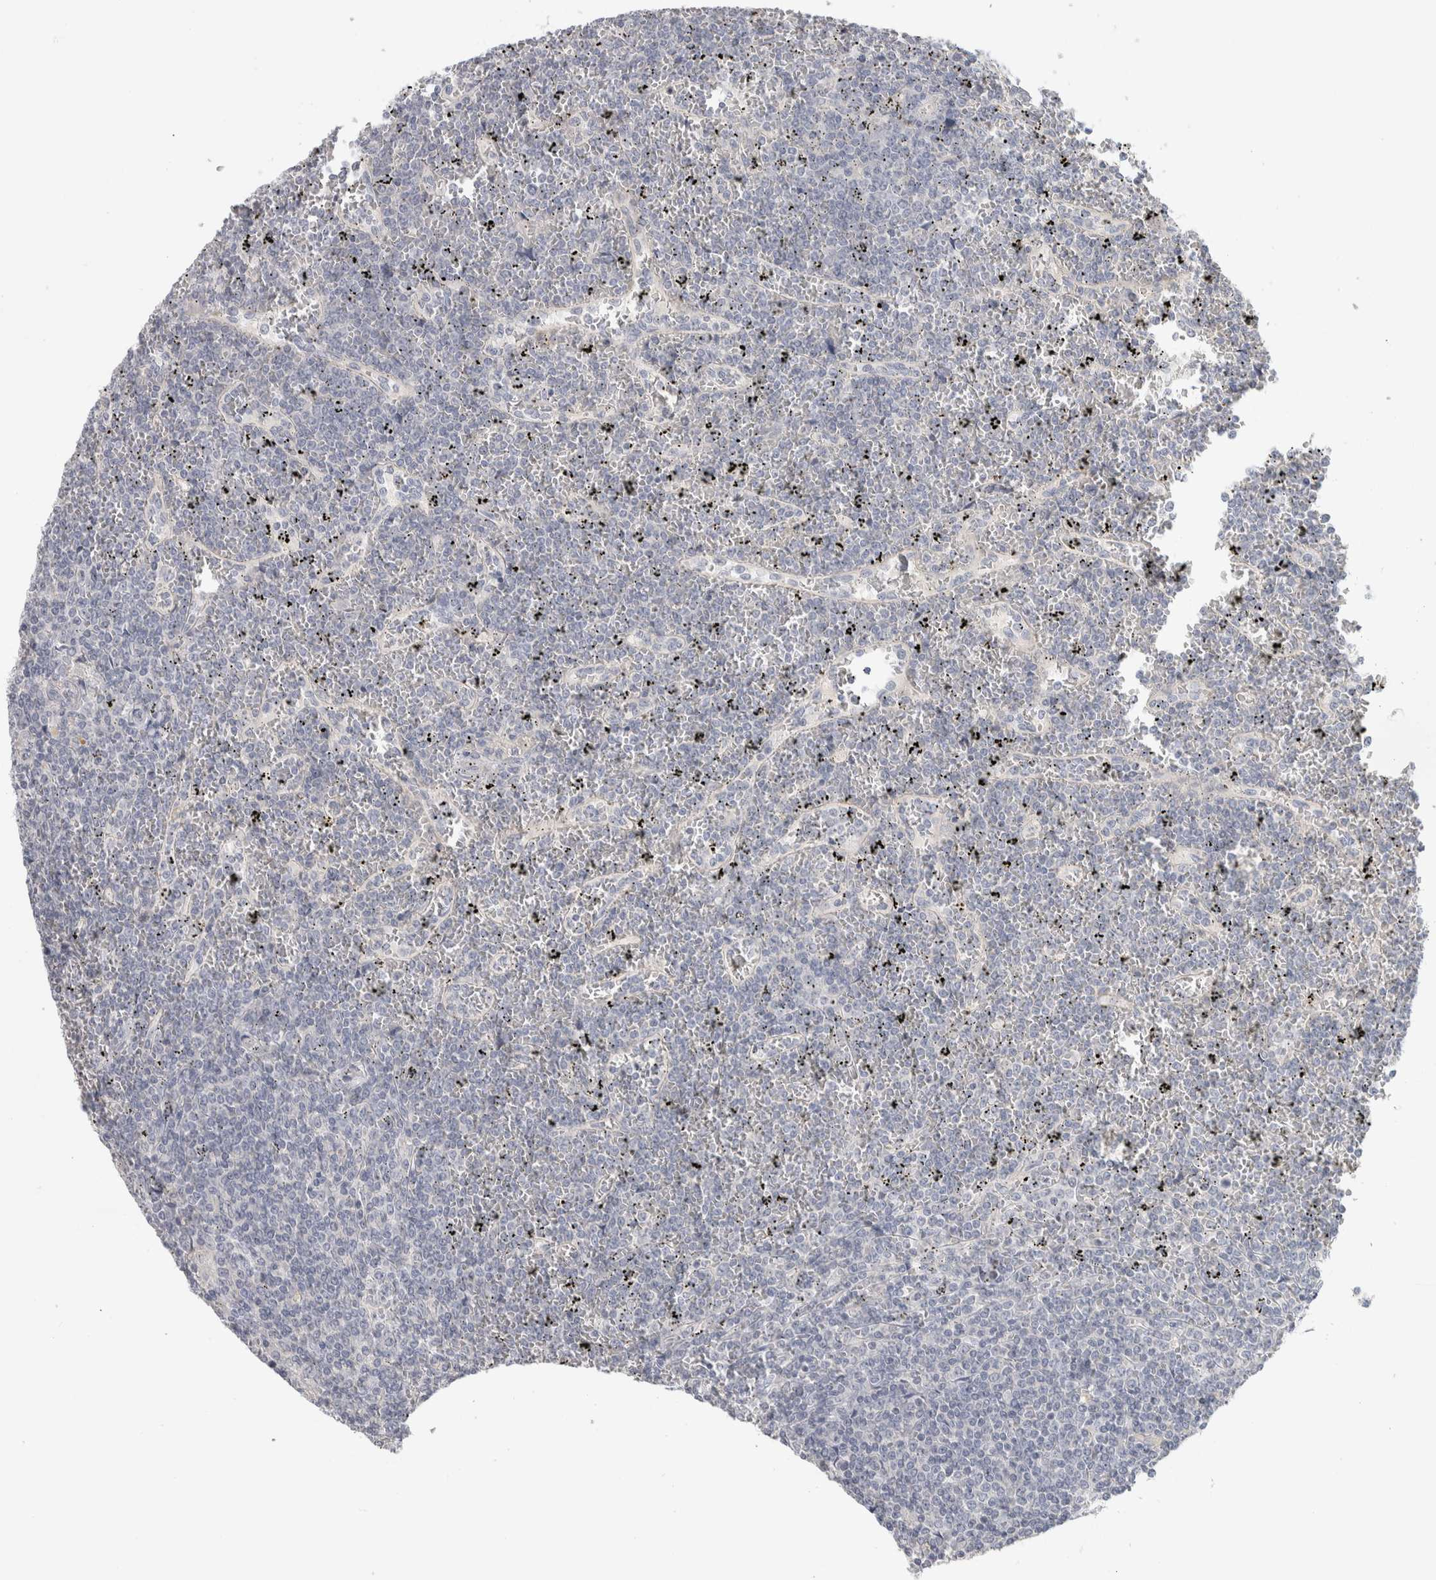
{"staining": {"intensity": "negative", "quantity": "none", "location": "none"}, "tissue": "lymphoma", "cell_type": "Tumor cells", "image_type": "cancer", "snomed": [{"axis": "morphology", "description": "Malignant lymphoma, non-Hodgkin's type, Low grade"}, {"axis": "topography", "description": "Spleen"}], "caption": "This is an immunohistochemistry photomicrograph of lymphoma. There is no expression in tumor cells.", "gene": "DCXR", "patient": {"sex": "female", "age": 19}}